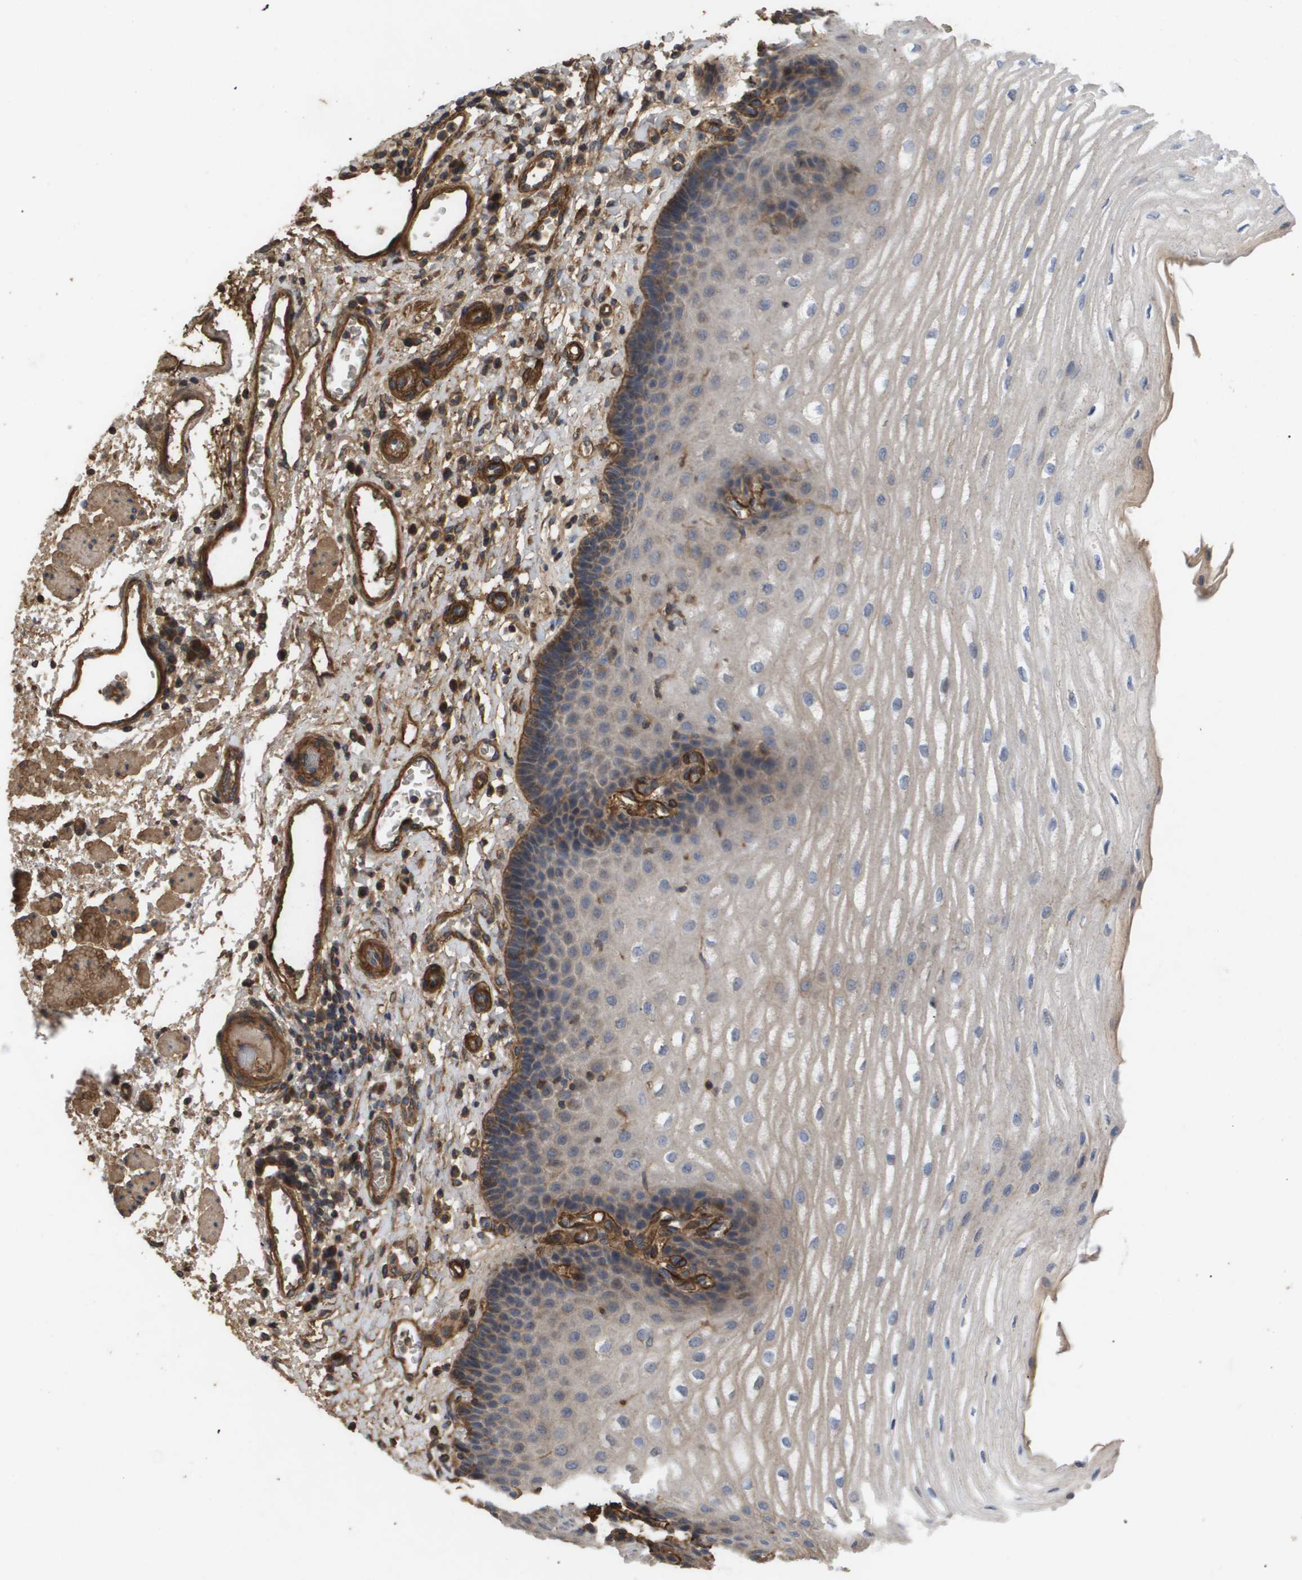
{"staining": {"intensity": "moderate", "quantity": "<25%", "location": "cytoplasmic/membranous"}, "tissue": "esophagus", "cell_type": "Squamous epithelial cells", "image_type": "normal", "snomed": [{"axis": "morphology", "description": "Normal tissue, NOS"}, {"axis": "topography", "description": "Esophagus"}], "caption": "Immunohistochemical staining of benign human esophagus displays low levels of moderate cytoplasmic/membranous staining in approximately <25% of squamous epithelial cells.", "gene": "TNS1", "patient": {"sex": "male", "age": 54}}